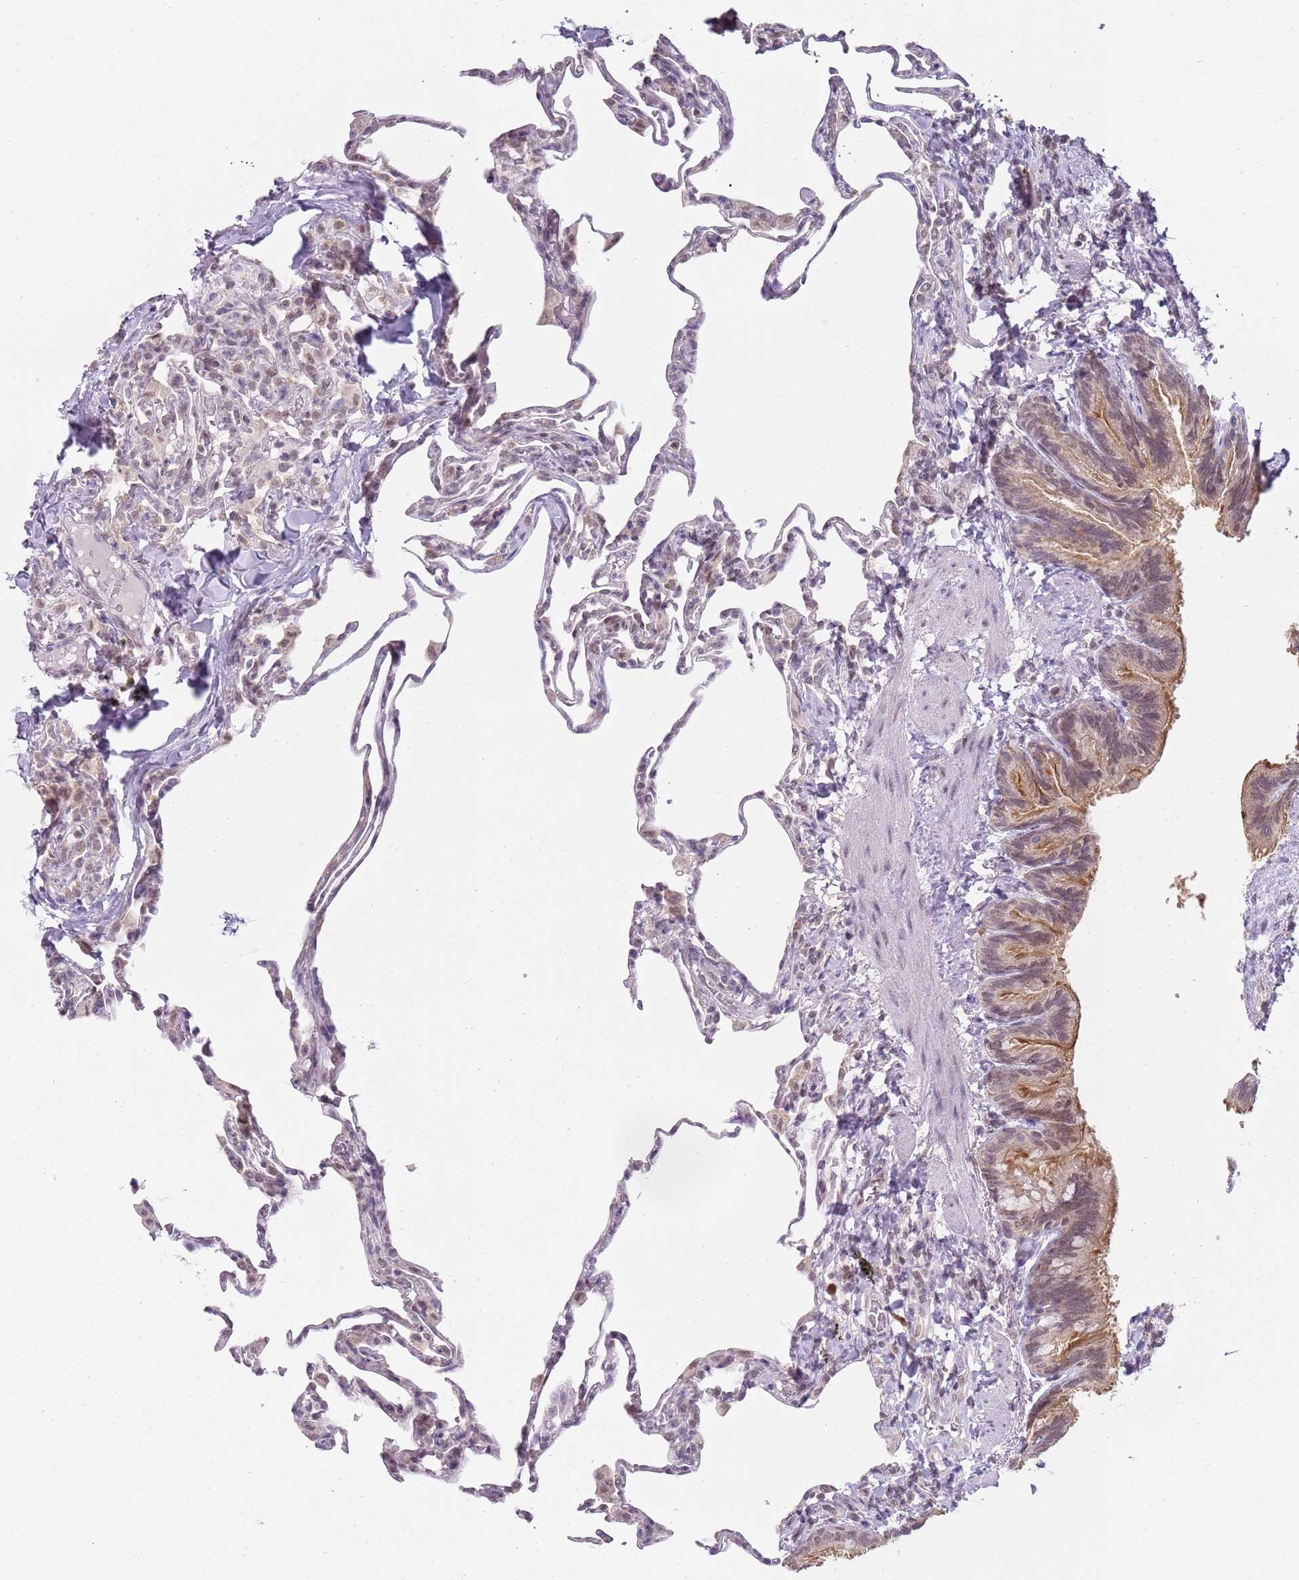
{"staining": {"intensity": "negative", "quantity": "none", "location": "none"}, "tissue": "lung", "cell_type": "Alveolar cells", "image_type": "normal", "snomed": [{"axis": "morphology", "description": "Normal tissue, NOS"}, {"axis": "topography", "description": "Lung"}], "caption": "The photomicrograph shows no significant expression in alveolar cells of lung. The staining was performed using DAB (3,3'-diaminobenzidine) to visualize the protein expression in brown, while the nuclei were stained in blue with hematoxylin (Magnification: 20x).", "gene": "SMARCAL1", "patient": {"sex": "male", "age": 20}}